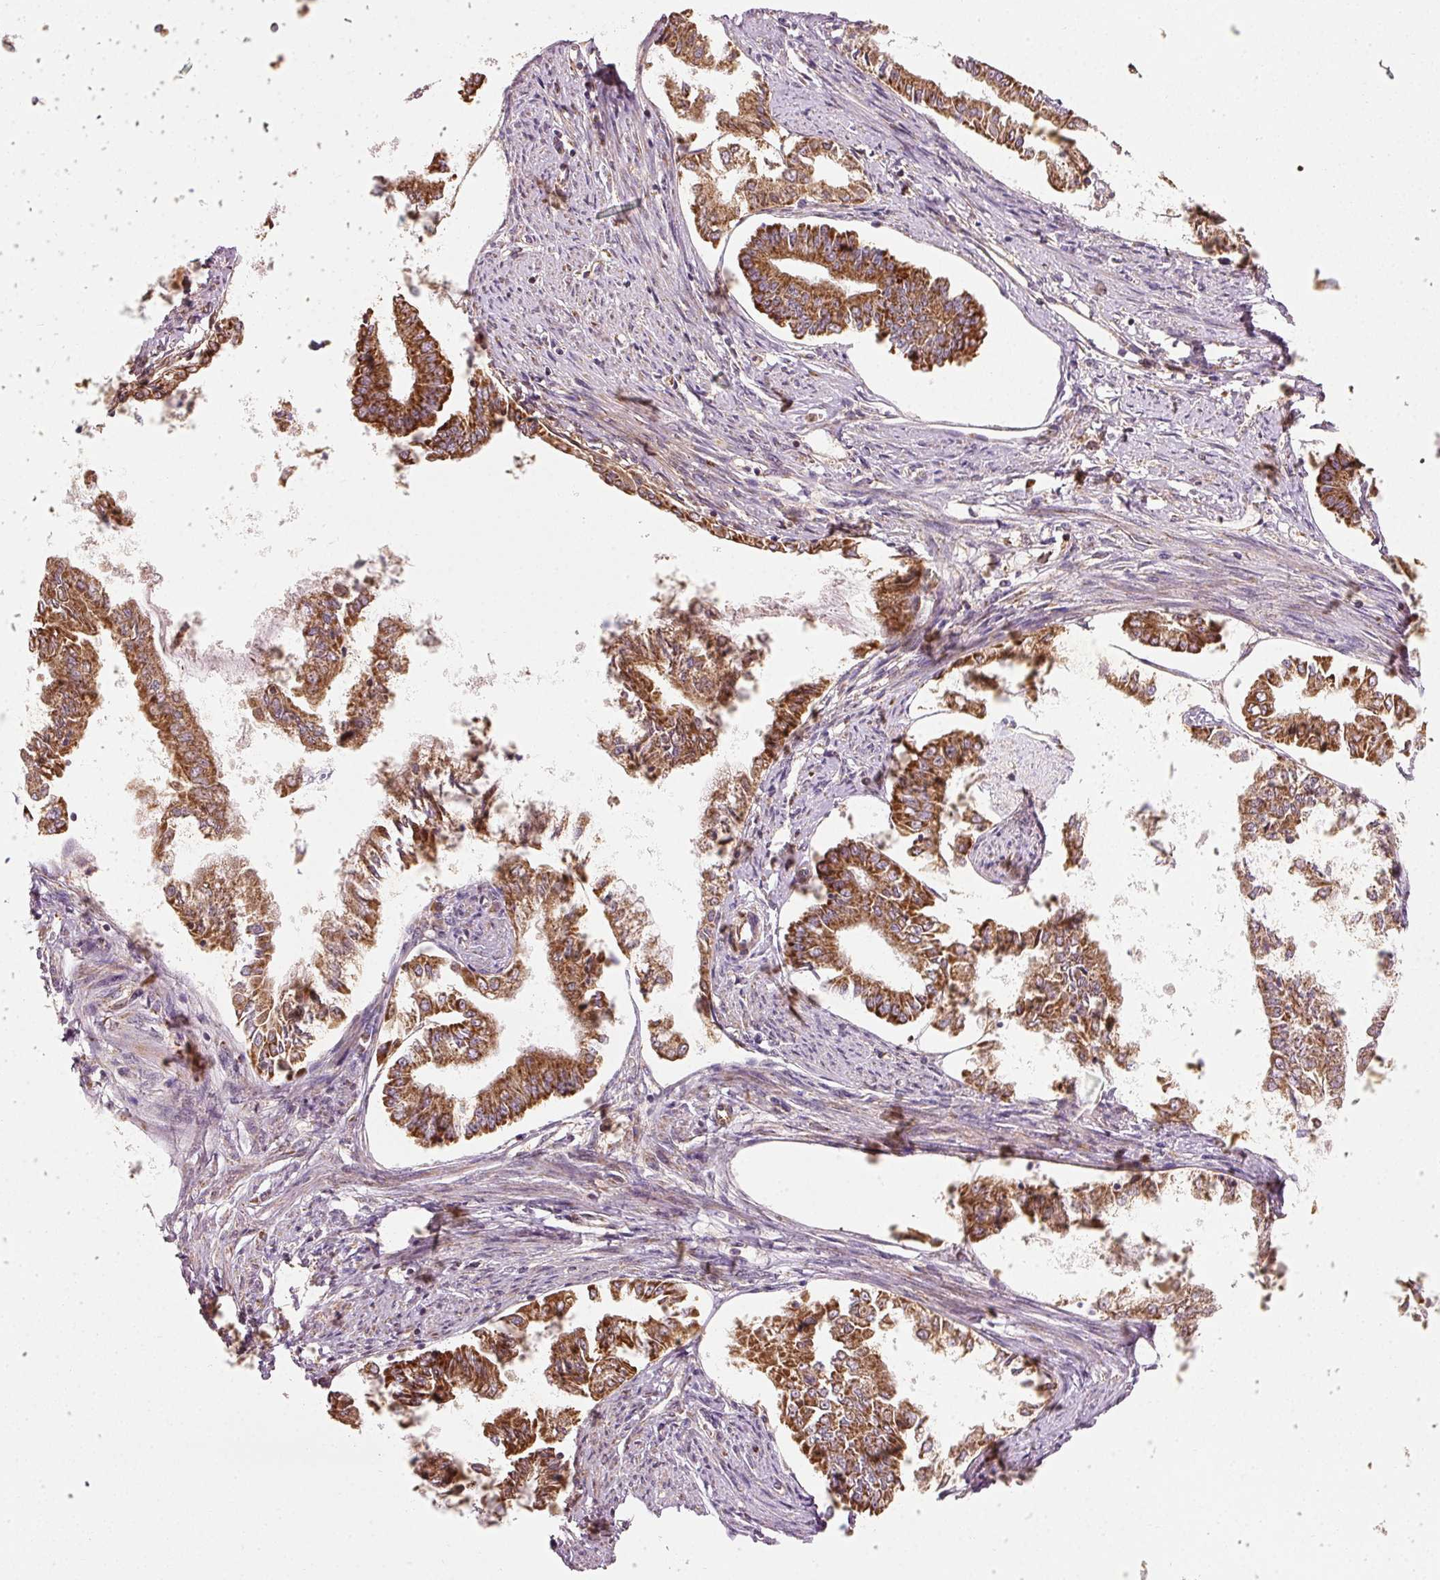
{"staining": {"intensity": "strong", "quantity": ">75%", "location": "cytoplasmic/membranous"}, "tissue": "endometrial cancer", "cell_type": "Tumor cells", "image_type": "cancer", "snomed": [{"axis": "morphology", "description": "Adenocarcinoma, NOS"}, {"axis": "topography", "description": "Endometrium"}], "caption": "Human endometrial cancer stained with a protein marker displays strong staining in tumor cells.", "gene": "ISCU", "patient": {"sex": "female", "age": 76}}